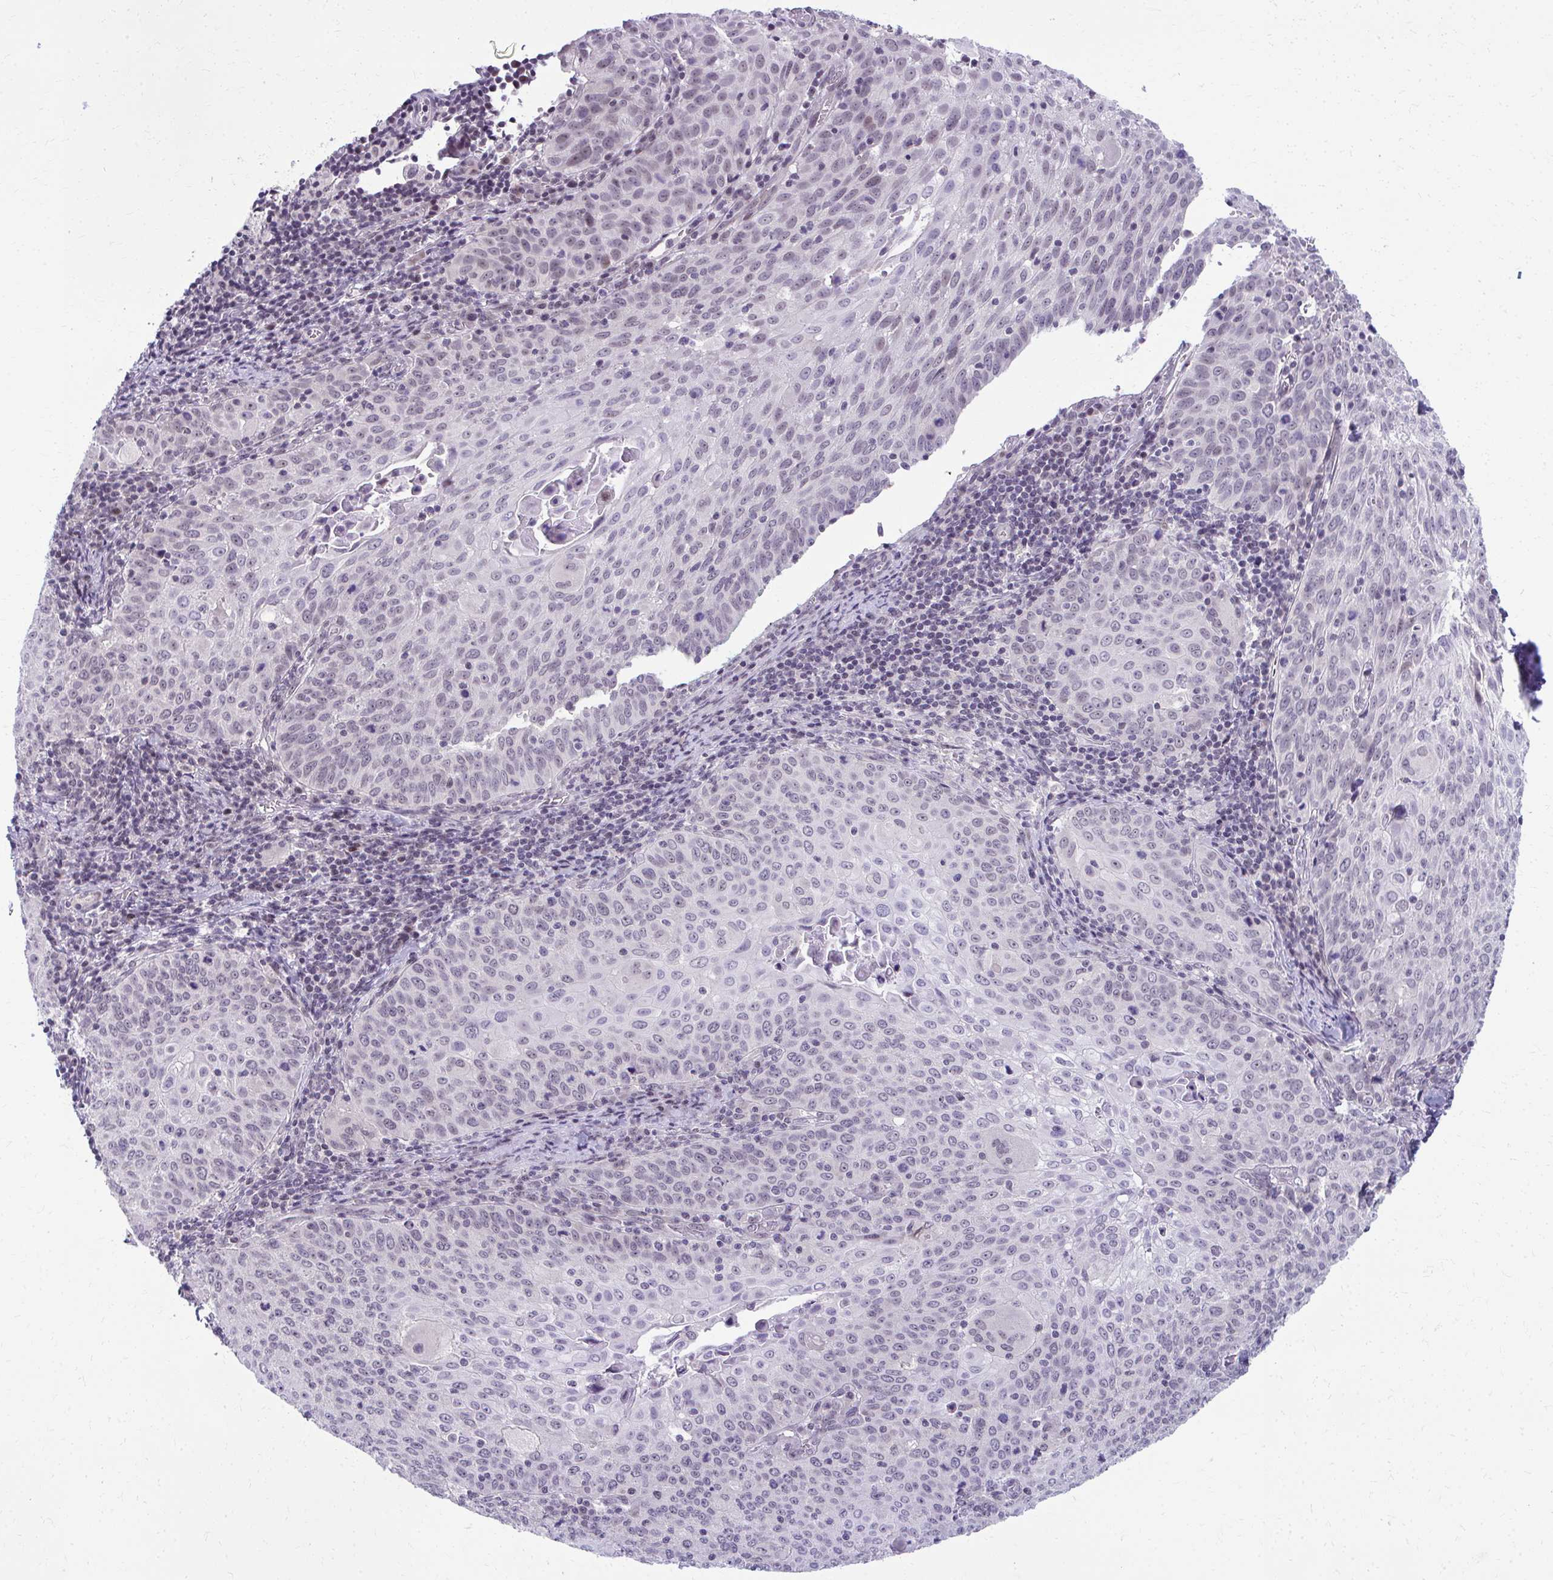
{"staining": {"intensity": "negative", "quantity": "none", "location": "none"}, "tissue": "cervical cancer", "cell_type": "Tumor cells", "image_type": "cancer", "snomed": [{"axis": "morphology", "description": "Squamous cell carcinoma, NOS"}, {"axis": "topography", "description": "Cervix"}], "caption": "DAB immunohistochemical staining of human cervical squamous cell carcinoma demonstrates no significant positivity in tumor cells.", "gene": "MAF1", "patient": {"sex": "female", "age": 65}}